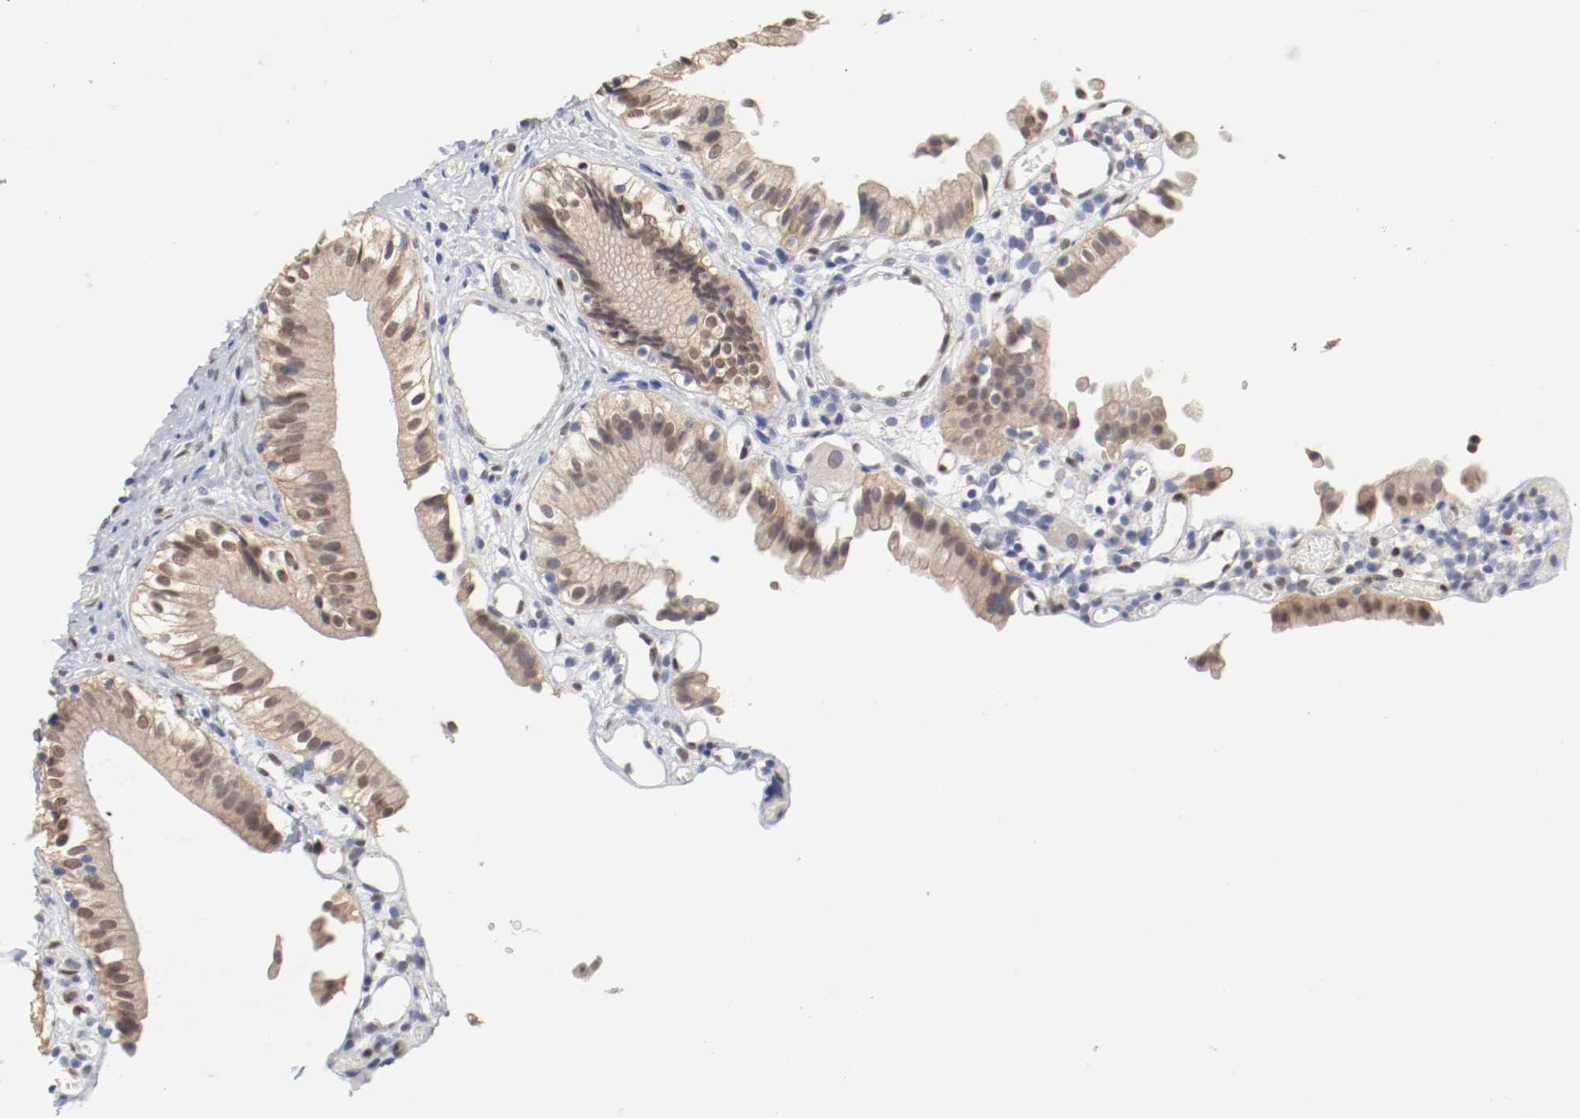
{"staining": {"intensity": "moderate", "quantity": ">75%", "location": "cytoplasmic/membranous,nuclear"}, "tissue": "gallbladder", "cell_type": "Glandular cells", "image_type": "normal", "snomed": [{"axis": "morphology", "description": "Normal tissue, NOS"}, {"axis": "topography", "description": "Gallbladder"}], "caption": "A micrograph showing moderate cytoplasmic/membranous,nuclear staining in approximately >75% of glandular cells in benign gallbladder, as visualized by brown immunohistochemical staining.", "gene": "FOSL2", "patient": {"sex": "male", "age": 65}}